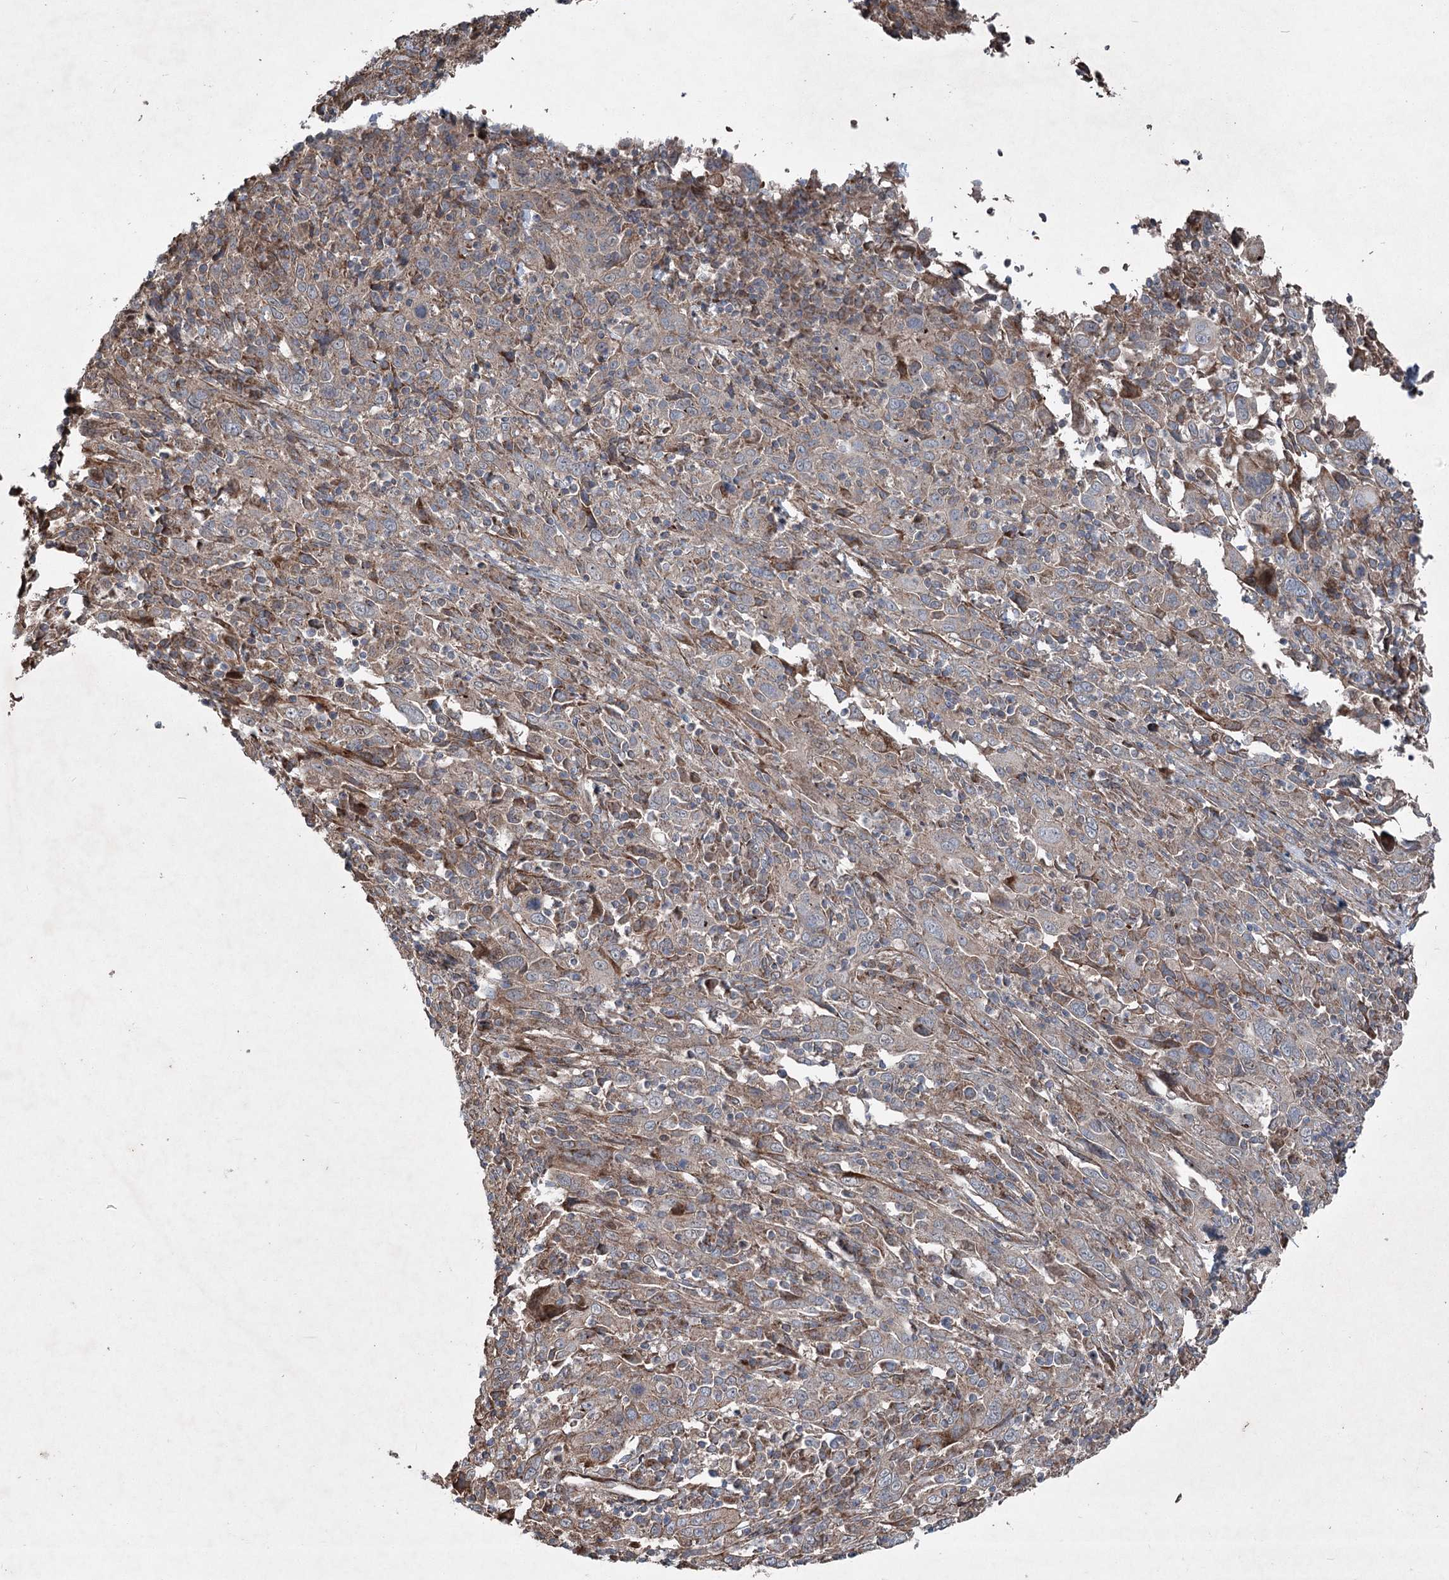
{"staining": {"intensity": "weak", "quantity": ">75%", "location": "cytoplasmic/membranous"}, "tissue": "cervical cancer", "cell_type": "Tumor cells", "image_type": "cancer", "snomed": [{"axis": "morphology", "description": "Squamous cell carcinoma, NOS"}, {"axis": "topography", "description": "Cervix"}], "caption": "Protein analysis of squamous cell carcinoma (cervical) tissue shows weak cytoplasmic/membranous positivity in approximately >75% of tumor cells. Immunohistochemistry (ihc) stains the protein in brown and the nuclei are stained blue.", "gene": "SERINC5", "patient": {"sex": "female", "age": 46}}